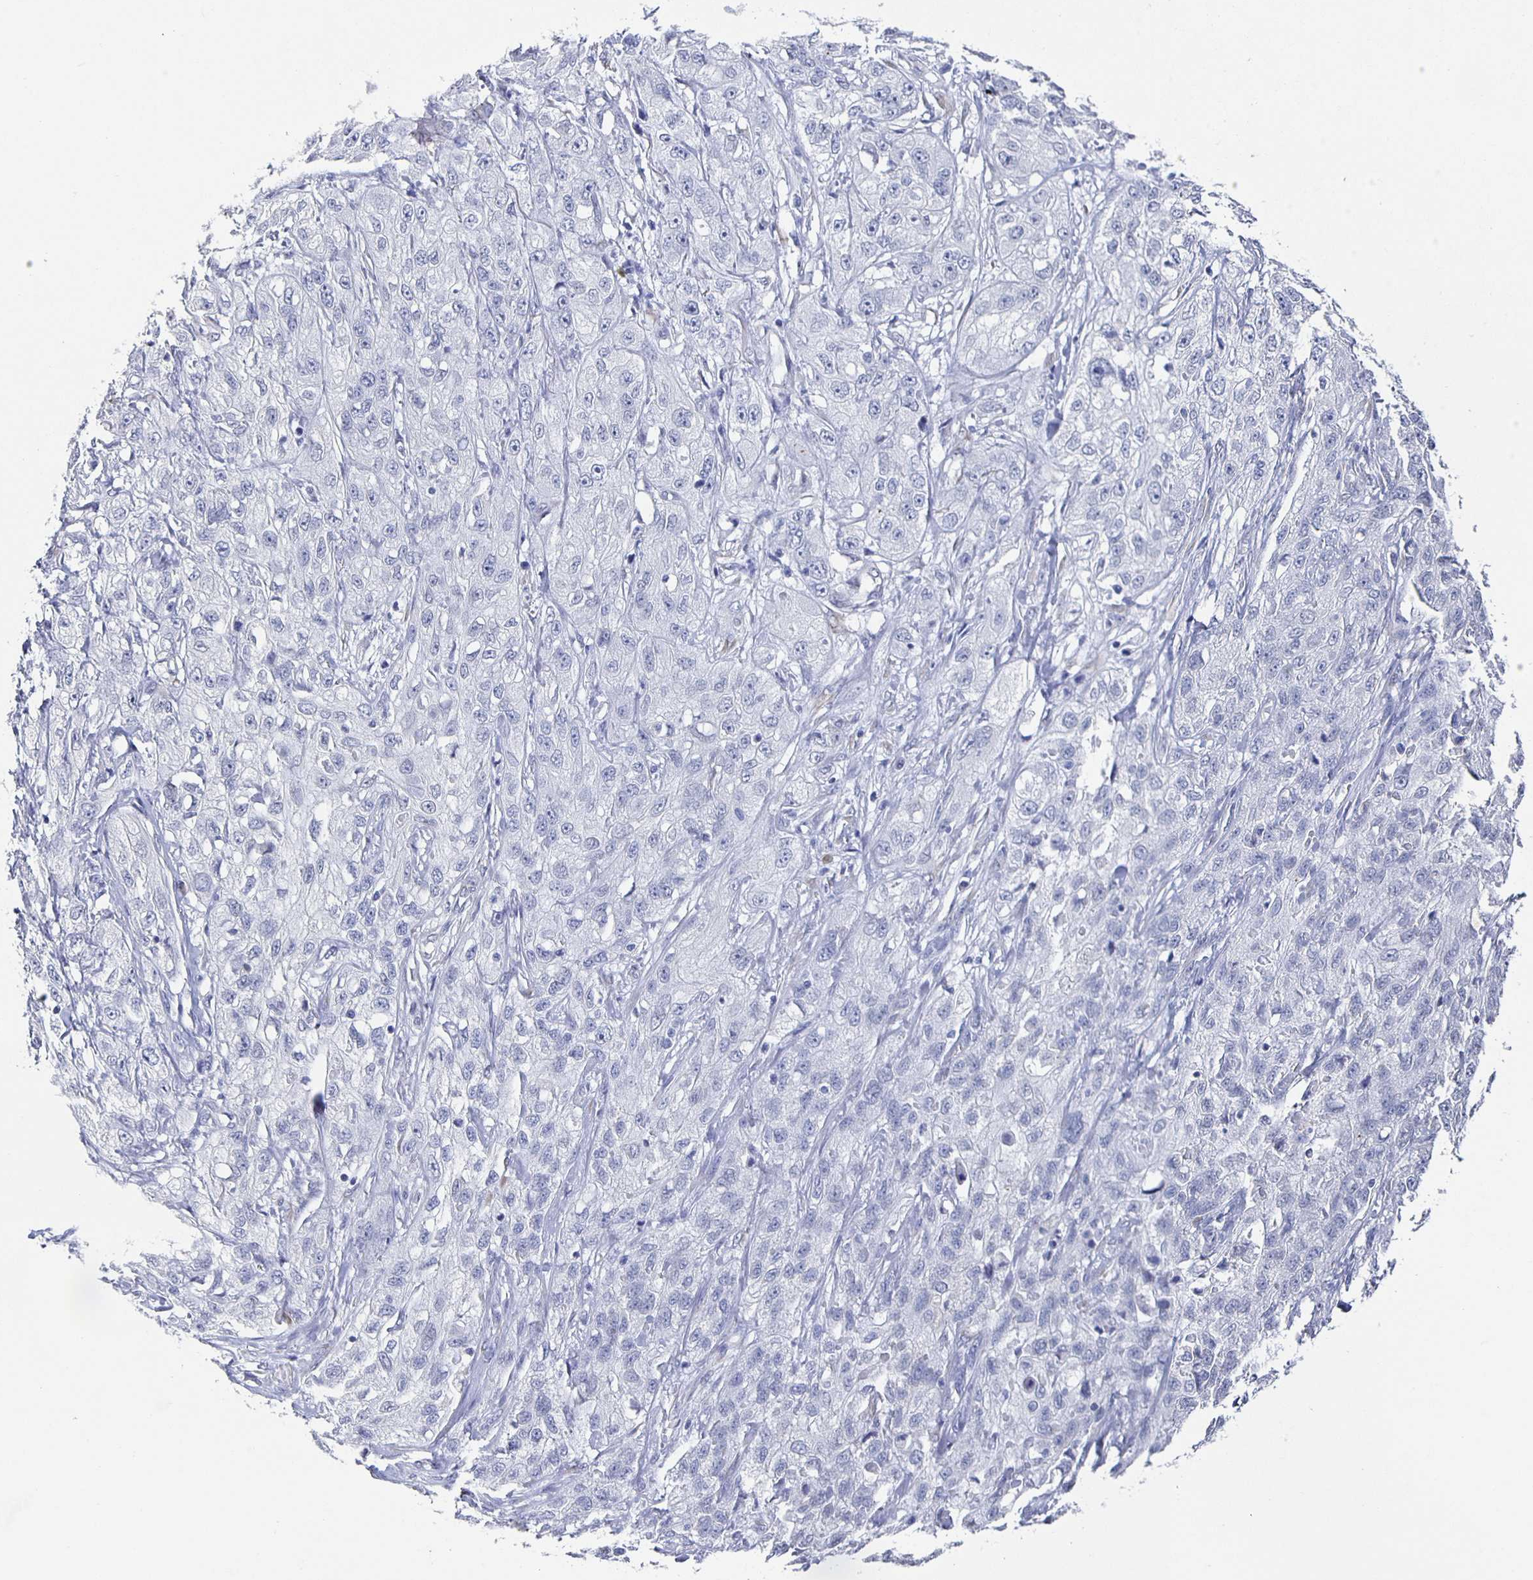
{"staining": {"intensity": "negative", "quantity": "none", "location": "none"}, "tissue": "skin cancer", "cell_type": "Tumor cells", "image_type": "cancer", "snomed": [{"axis": "morphology", "description": "Squamous cell carcinoma, NOS"}, {"axis": "topography", "description": "Skin"}, {"axis": "topography", "description": "Vulva"}], "caption": "DAB immunohistochemical staining of skin cancer (squamous cell carcinoma) reveals no significant staining in tumor cells.", "gene": "CCDC17", "patient": {"sex": "female", "age": 86}}